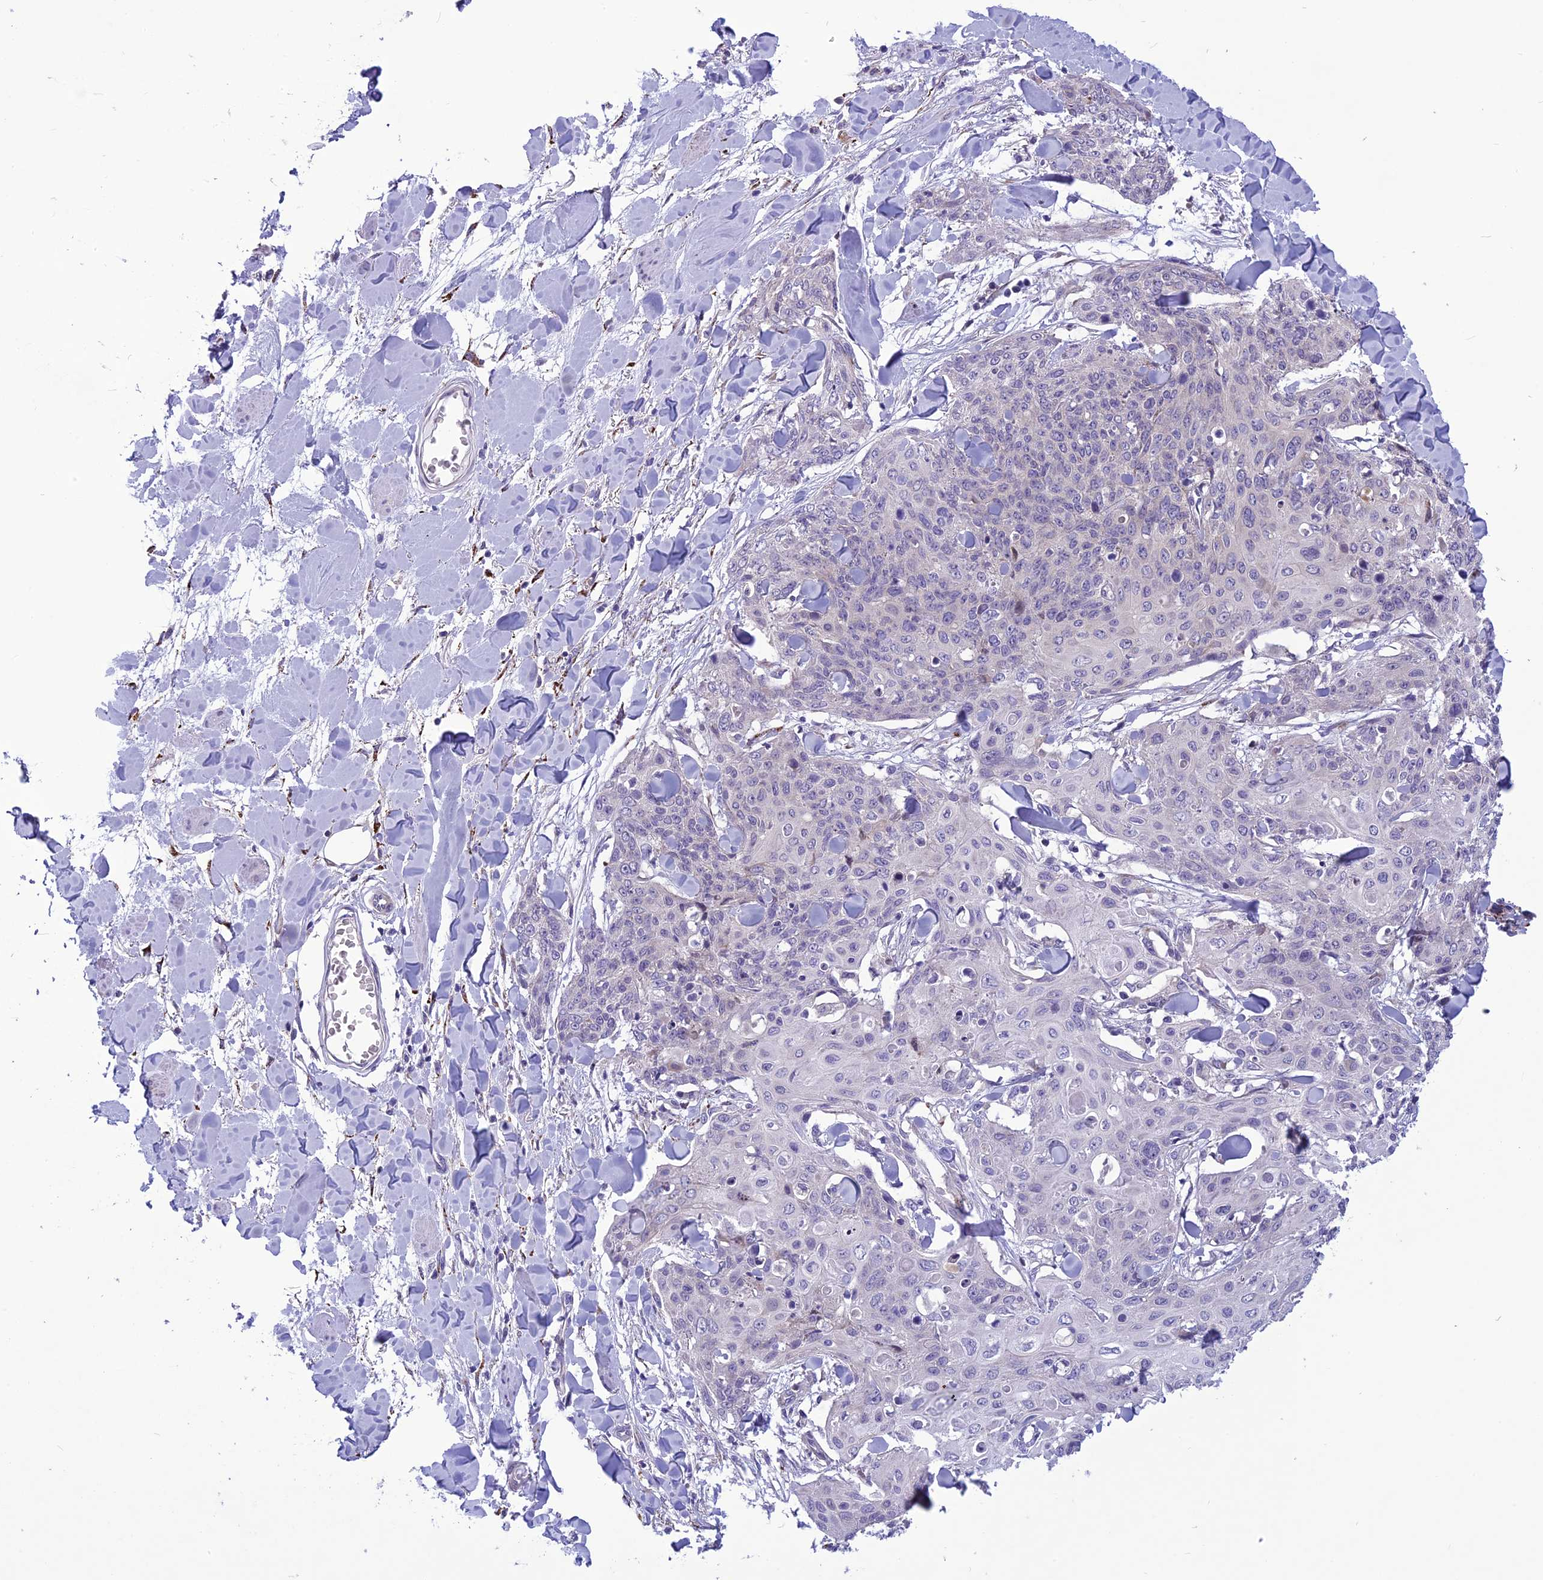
{"staining": {"intensity": "negative", "quantity": "none", "location": "none"}, "tissue": "skin cancer", "cell_type": "Tumor cells", "image_type": "cancer", "snomed": [{"axis": "morphology", "description": "Squamous cell carcinoma, NOS"}, {"axis": "topography", "description": "Skin"}, {"axis": "topography", "description": "Vulva"}], "caption": "Immunohistochemistry of human skin cancer (squamous cell carcinoma) reveals no positivity in tumor cells. Nuclei are stained in blue.", "gene": "PSMF1", "patient": {"sex": "female", "age": 85}}